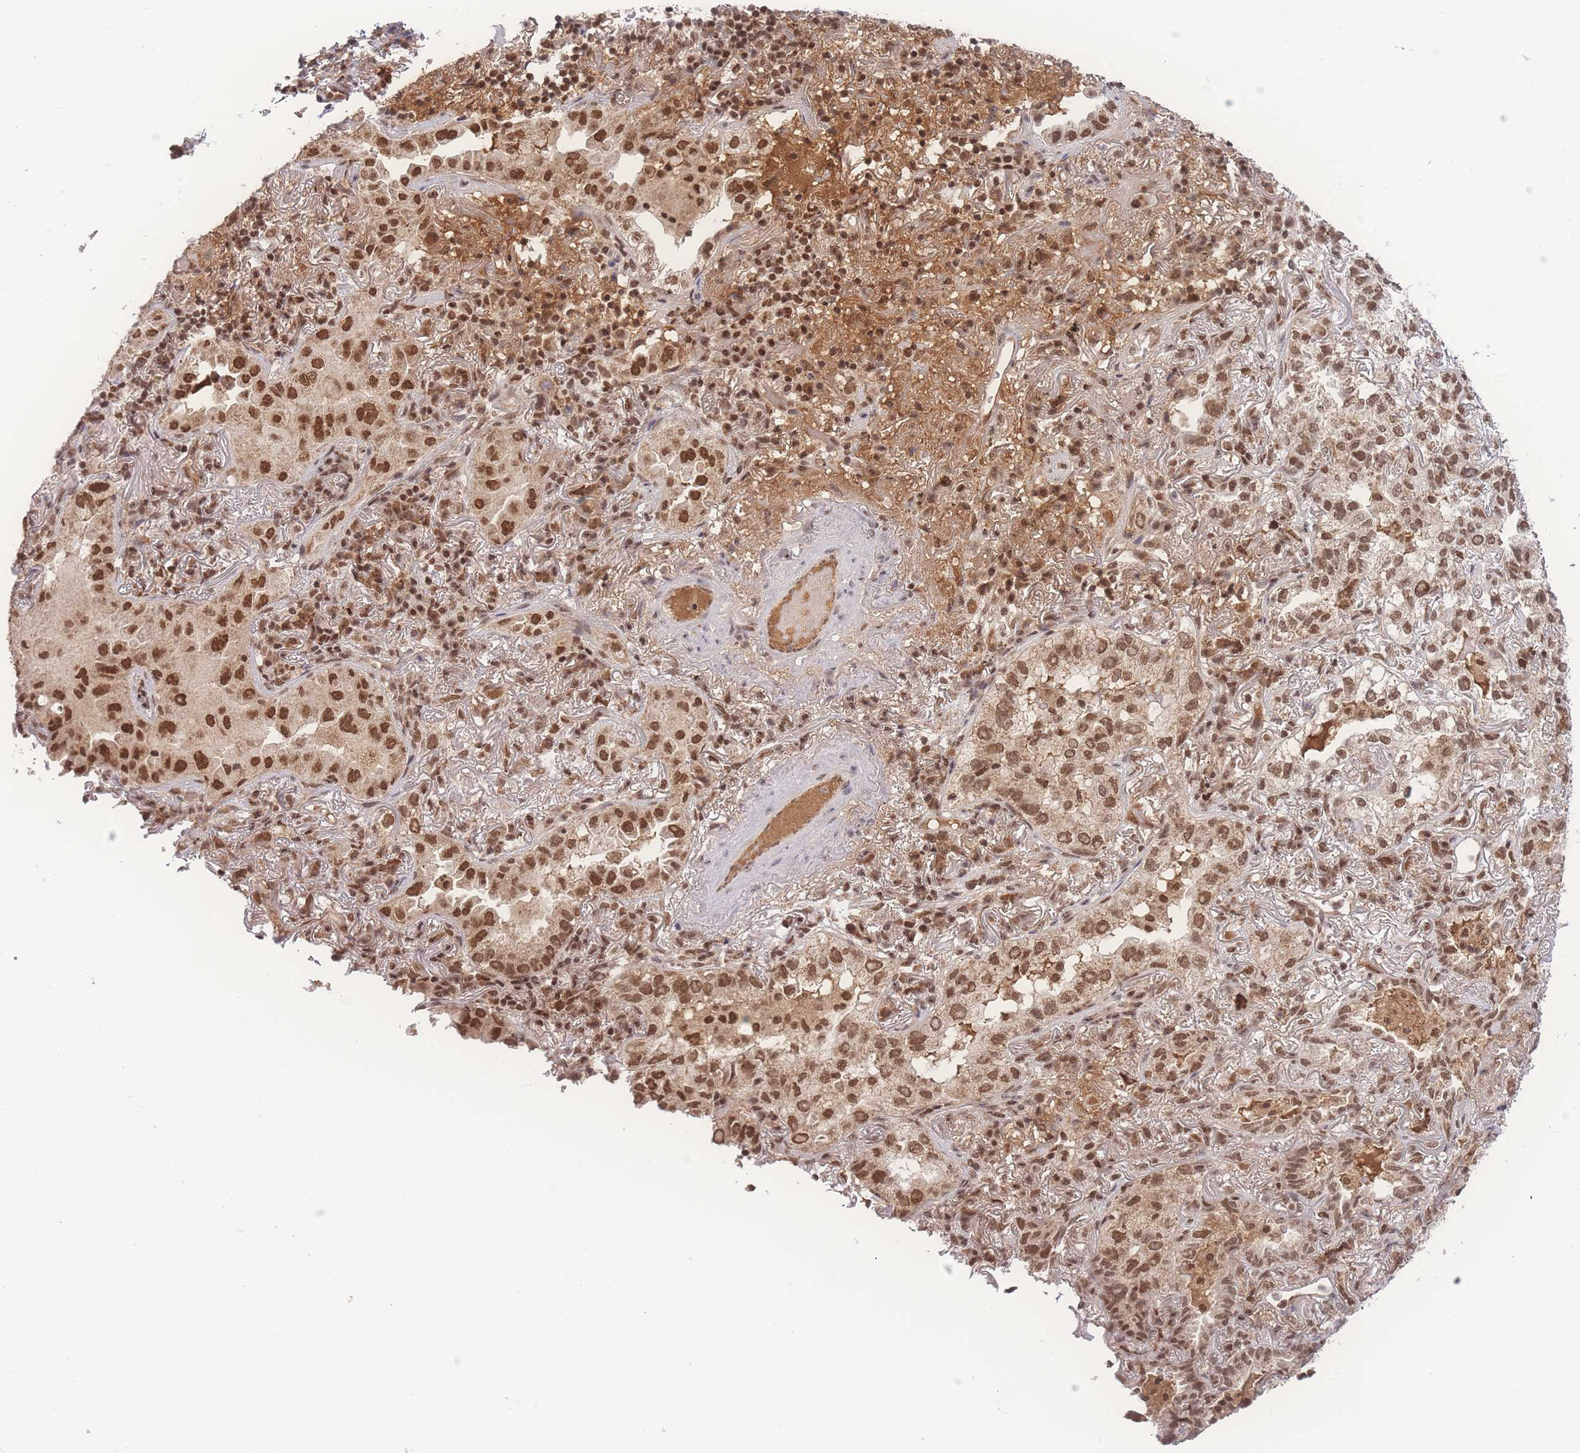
{"staining": {"intensity": "moderate", "quantity": ">75%", "location": "nuclear"}, "tissue": "lung cancer", "cell_type": "Tumor cells", "image_type": "cancer", "snomed": [{"axis": "morphology", "description": "Adenocarcinoma, NOS"}, {"axis": "topography", "description": "Lung"}], "caption": "IHC photomicrograph of human lung adenocarcinoma stained for a protein (brown), which shows medium levels of moderate nuclear staining in about >75% of tumor cells.", "gene": "RAVER1", "patient": {"sex": "female", "age": 69}}